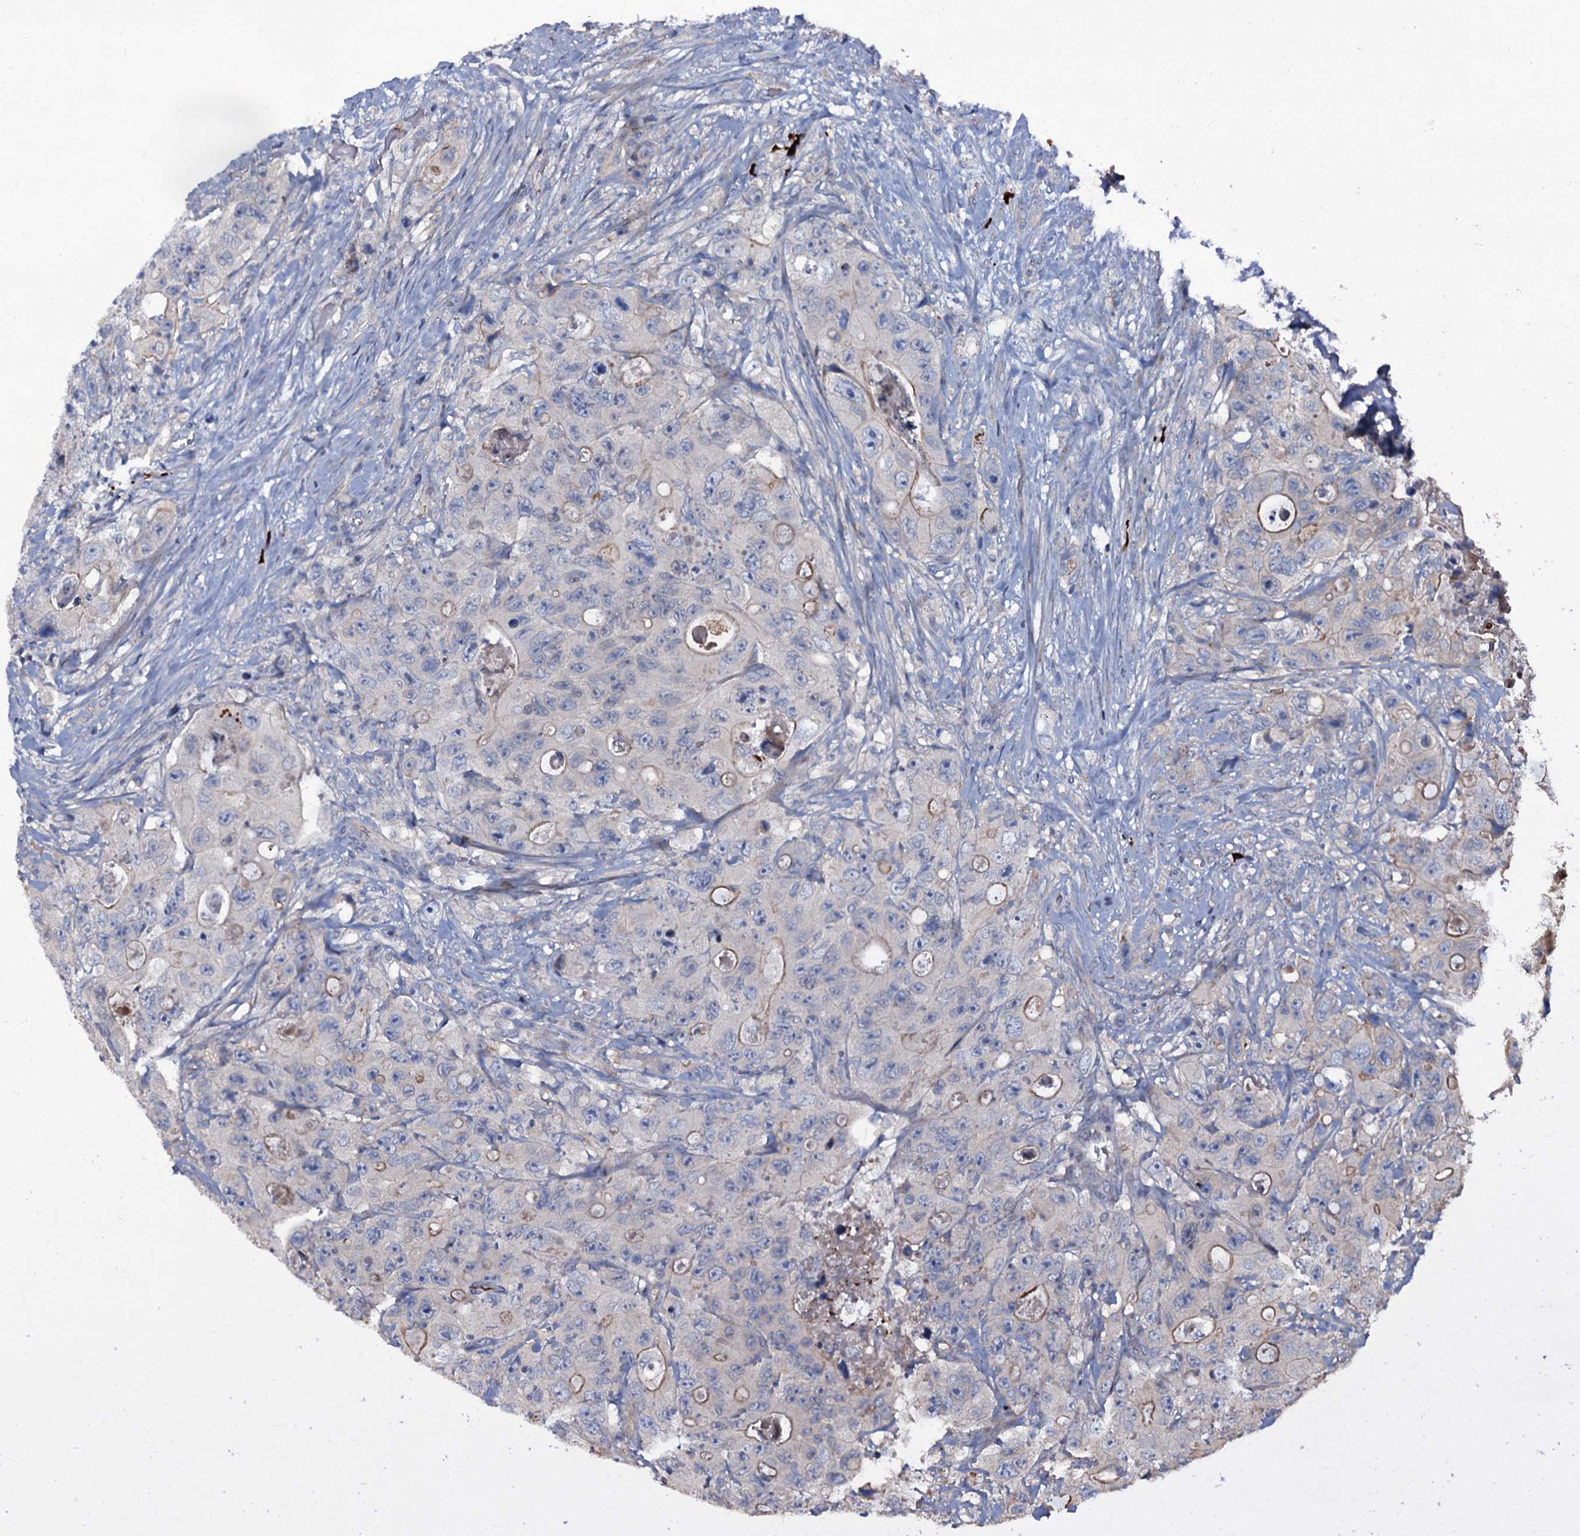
{"staining": {"intensity": "weak", "quantity": "<25%", "location": "cytoplasmic/membranous,nuclear"}, "tissue": "colorectal cancer", "cell_type": "Tumor cells", "image_type": "cancer", "snomed": [{"axis": "morphology", "description": "Adenocarcinoma, NOS"}, {"axis": "topography", "description": "Colon"}], "caption": "Immunohistochemistry photomicrograph of human colorectal adenocarcinoma stained for a protein (brown), which displays no positivity in tumor cells.", "gene": "LYG2", "patient": {"sex": "female", "age": 46}}